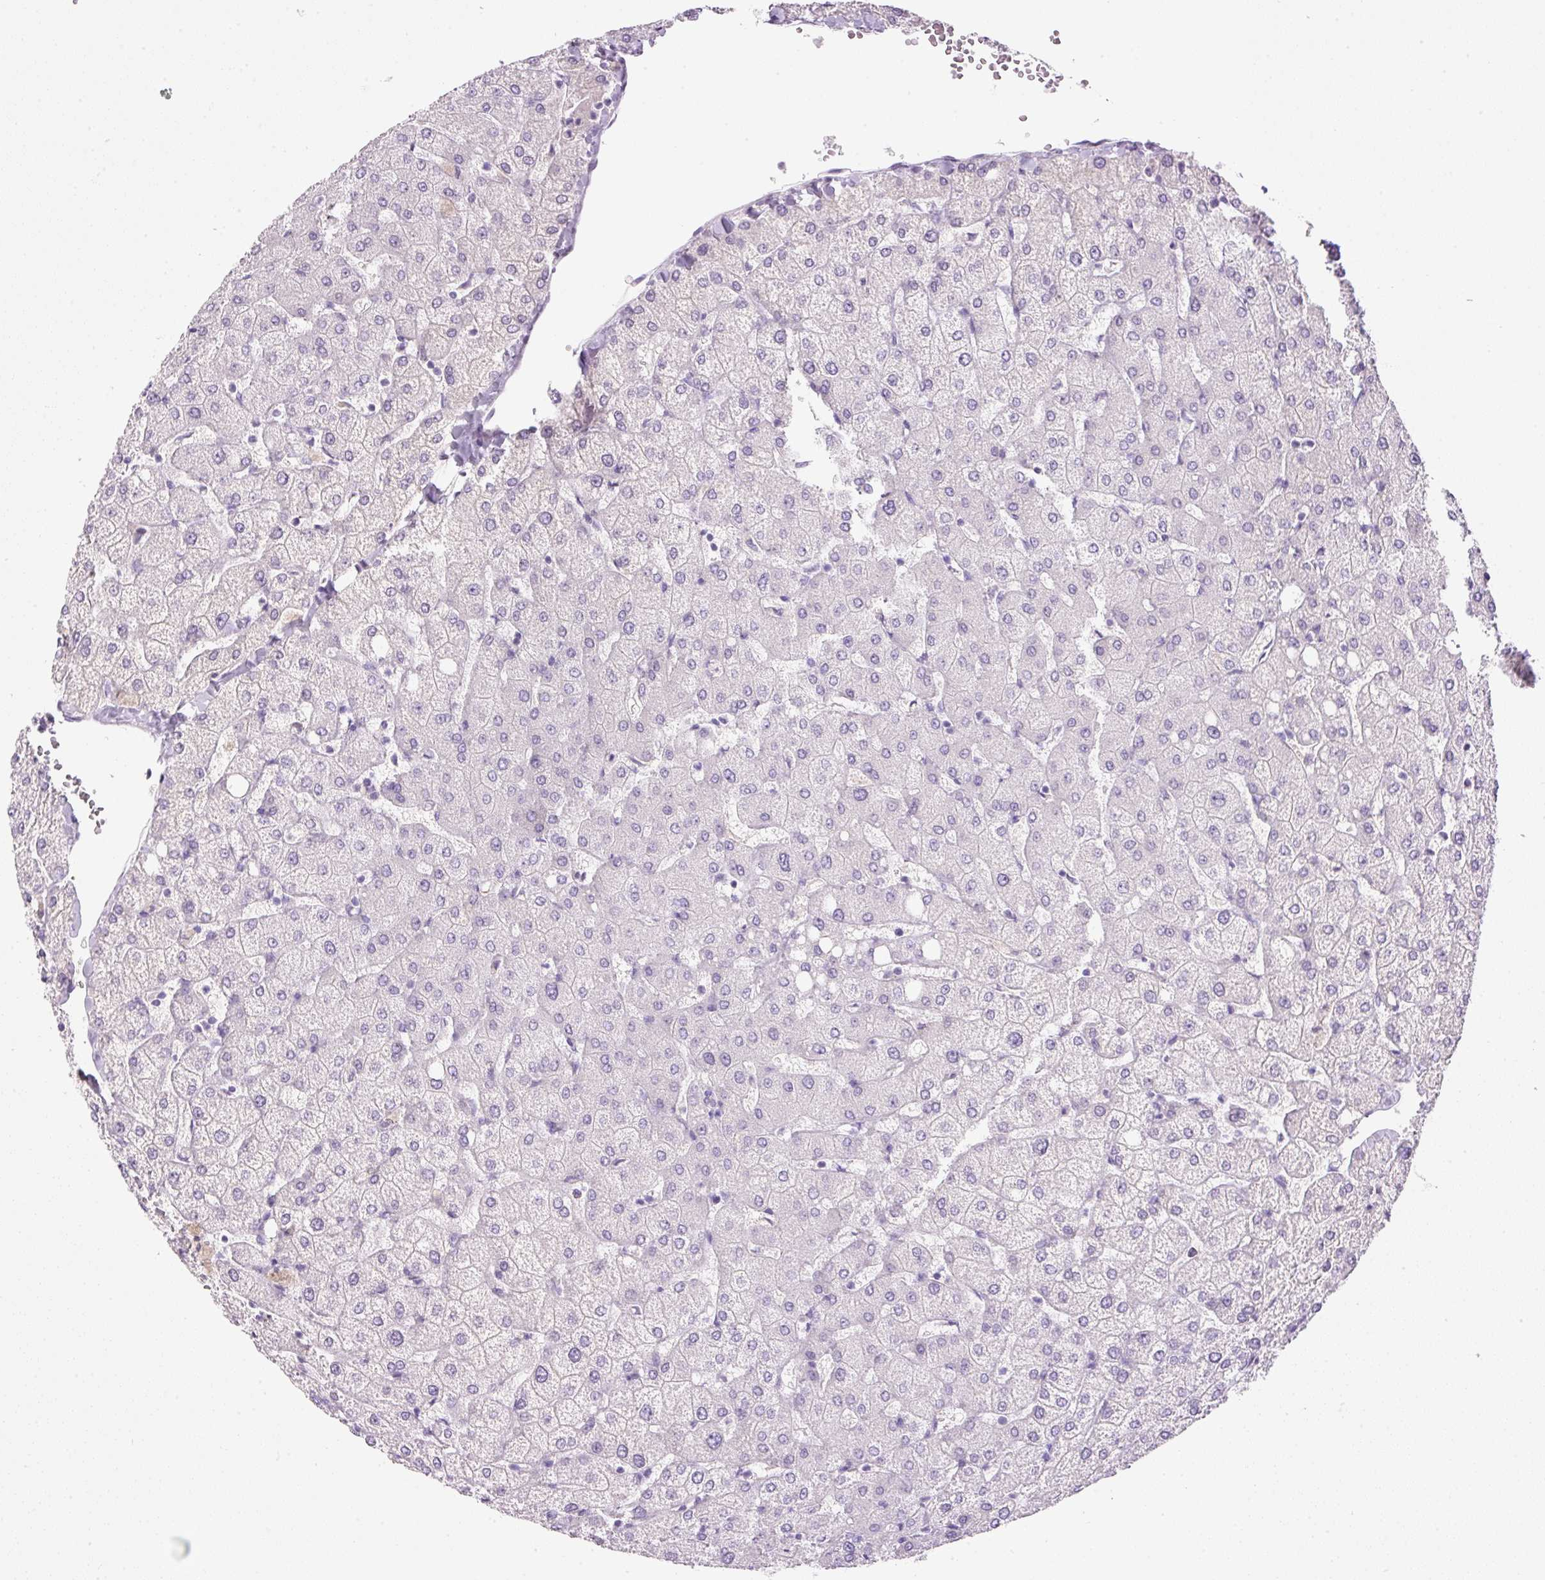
{"staining": {"intensity": "negative", "quantity": "none", "location": "none"}, "tissue": "liver", "cell_type": "Cholangiocytes", "image_type": "normal", "snomed": [{"axis": "morphology", "description": "Normal tissue, NOS"}, {"axis": "topography", "description": "Liver"}], "caption": "Immunohistochemistry (IHC) of unremarkable liver demonstrates no staining in cholangiocytes.", "gene": "SRC", "patient": {"sex": "female", "age": 54}}